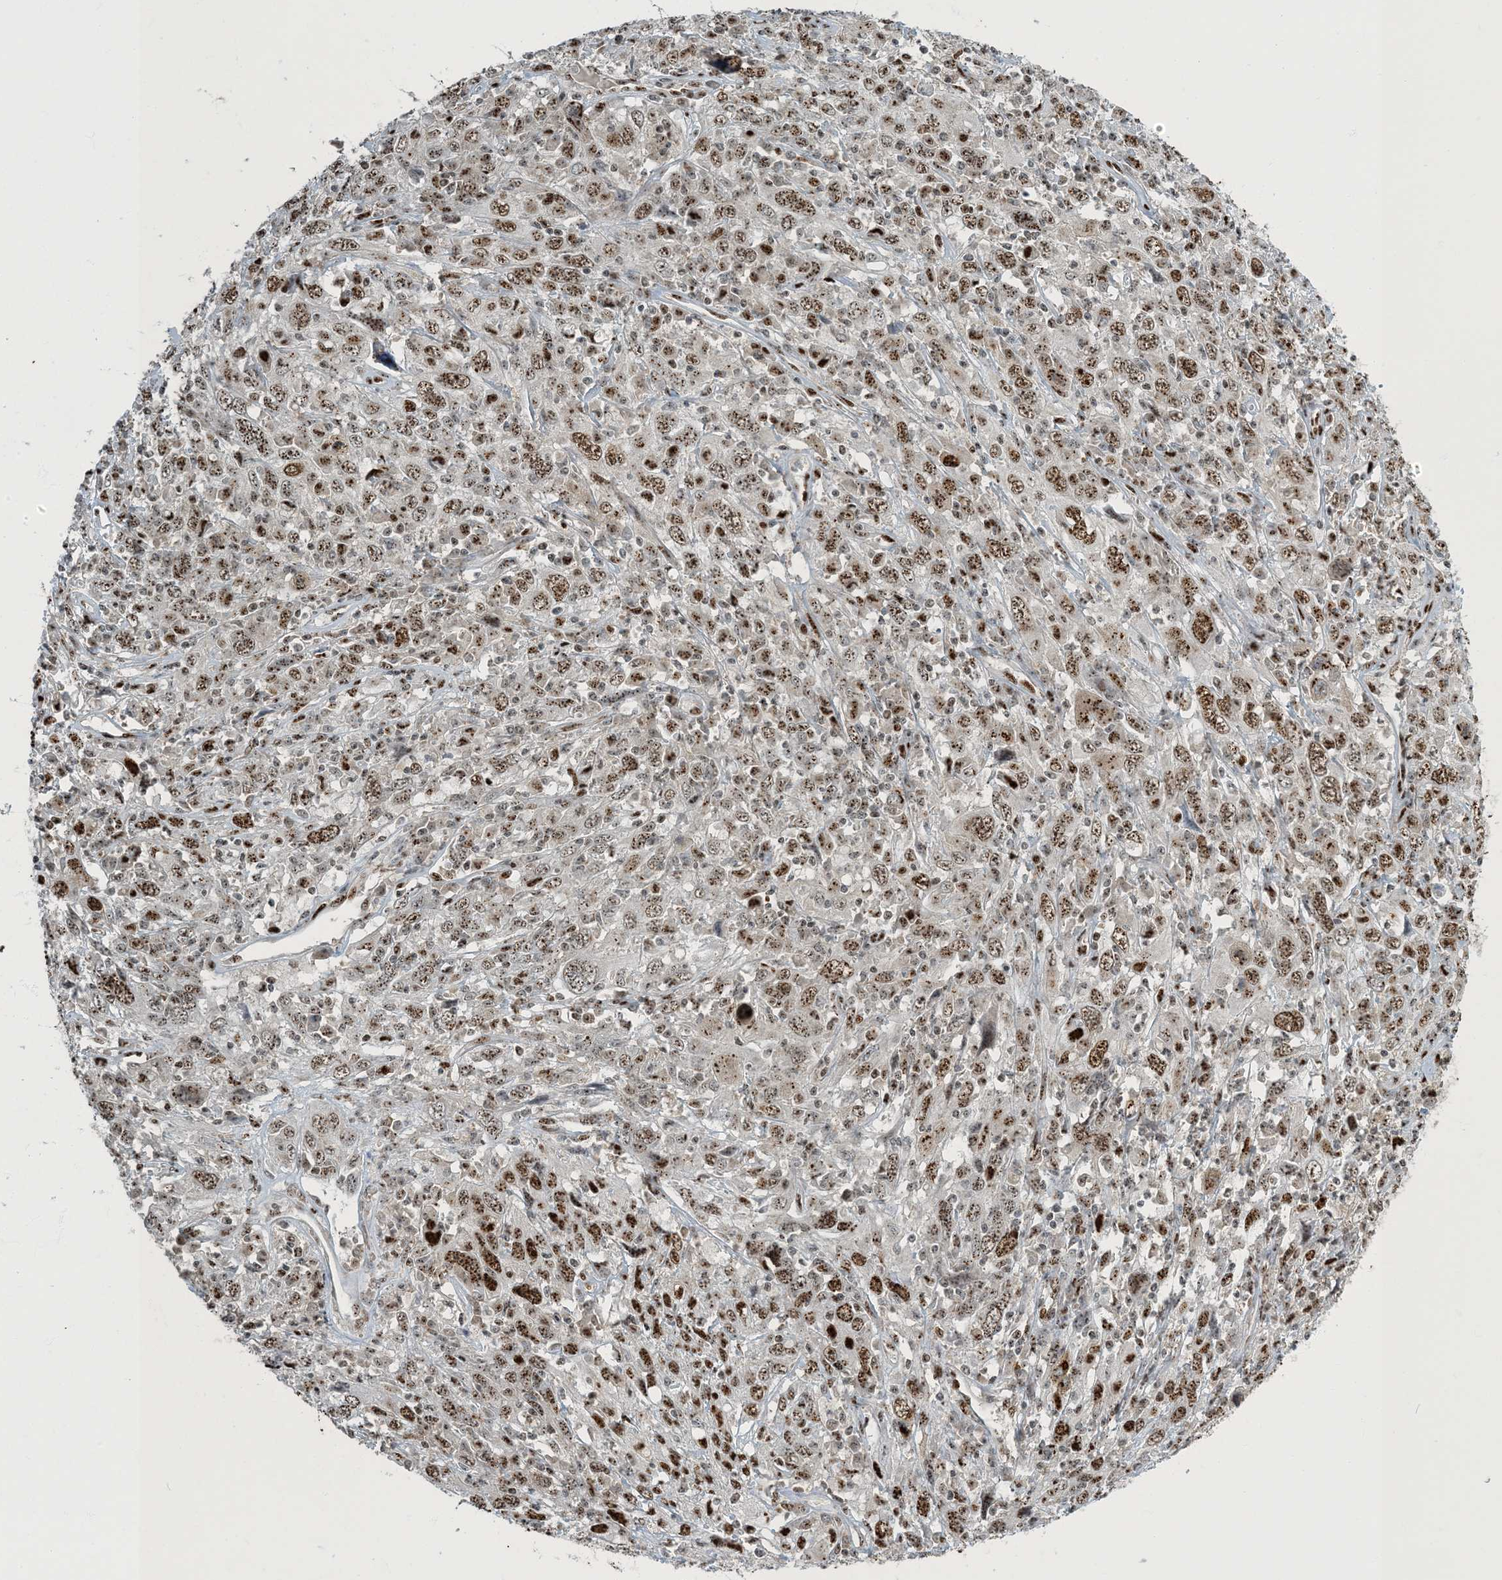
{"staining": {"intensity": "moderate", "quantity": ">75%", "location": "nuclear"}, "tissue": "cervical cancer", "cell_type": "Tumor cells", "image_type": "cancer", "snomed": [{"axis": "morphology", "description": "Squamous cell carcinoma, NOS"}, {"axis": "topography", "description": "Cervix"}], "caption": "An image showing moderate nuclear expression in about >75% of tumor cells in cervical cancer (squamous cell carcinoma), as visualized by brown immunohistochemical staining.", "gene": "MBD1", "patient": {"sex": "female", "age": 46}}